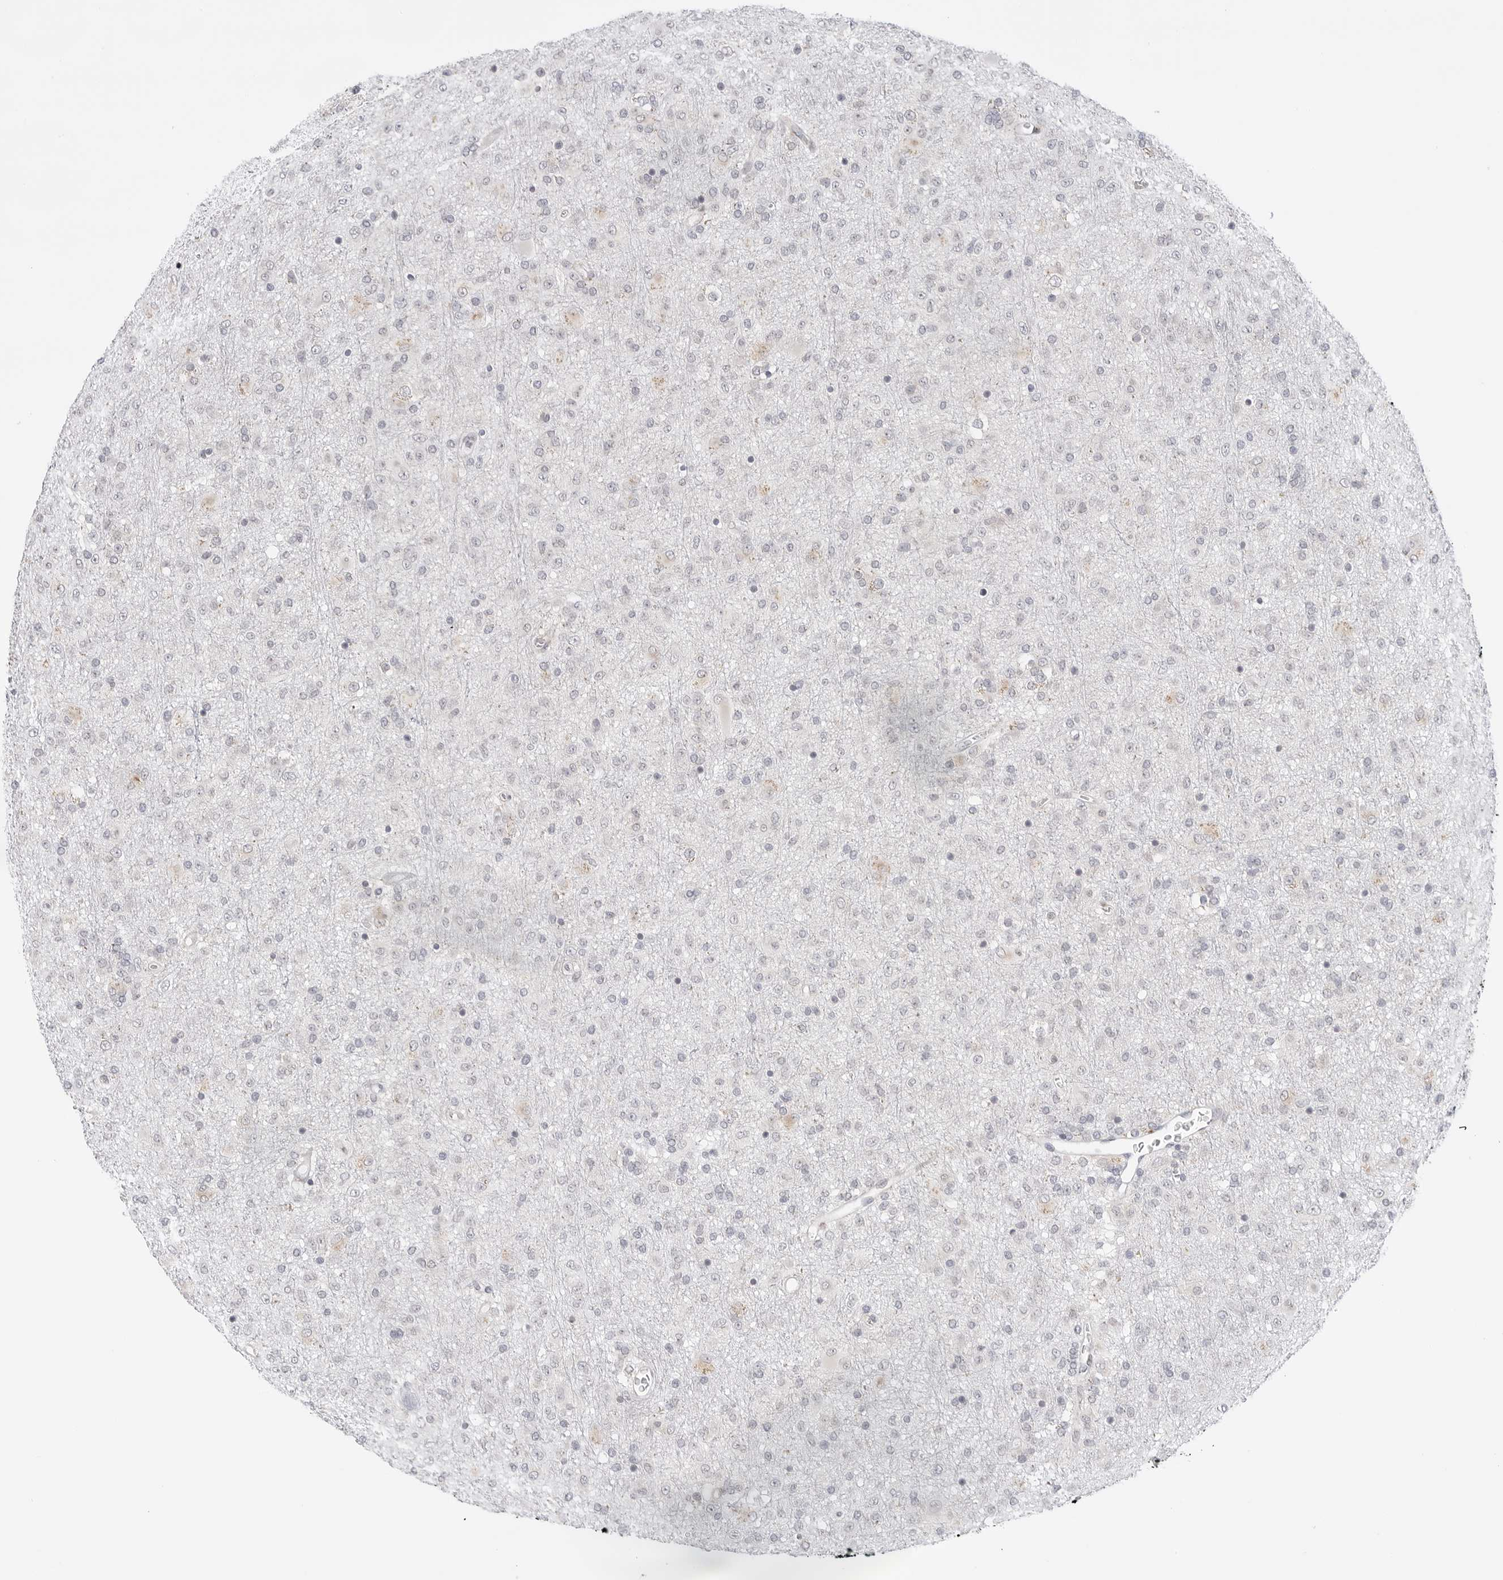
{"staining": {"intensity": "negative", "quantity": "none", "location": "none"}, "tissue": "glioma", "cell_type": "Tumor cells", "image_type": "cancer", "snomed": [{"axis": "morphology", "description": "Glioma, malignant, Low grade"}, {"axis": "topography", "description": "Brain"}], "caption": "Immunohistochemistry (IHC) micrograph of neoplastic tissue: glioma stained with DAB exhibits no significant protein expression in tumor cells.", "gene": "RPN1", "patient": {"sex": "male", "age": 65}}